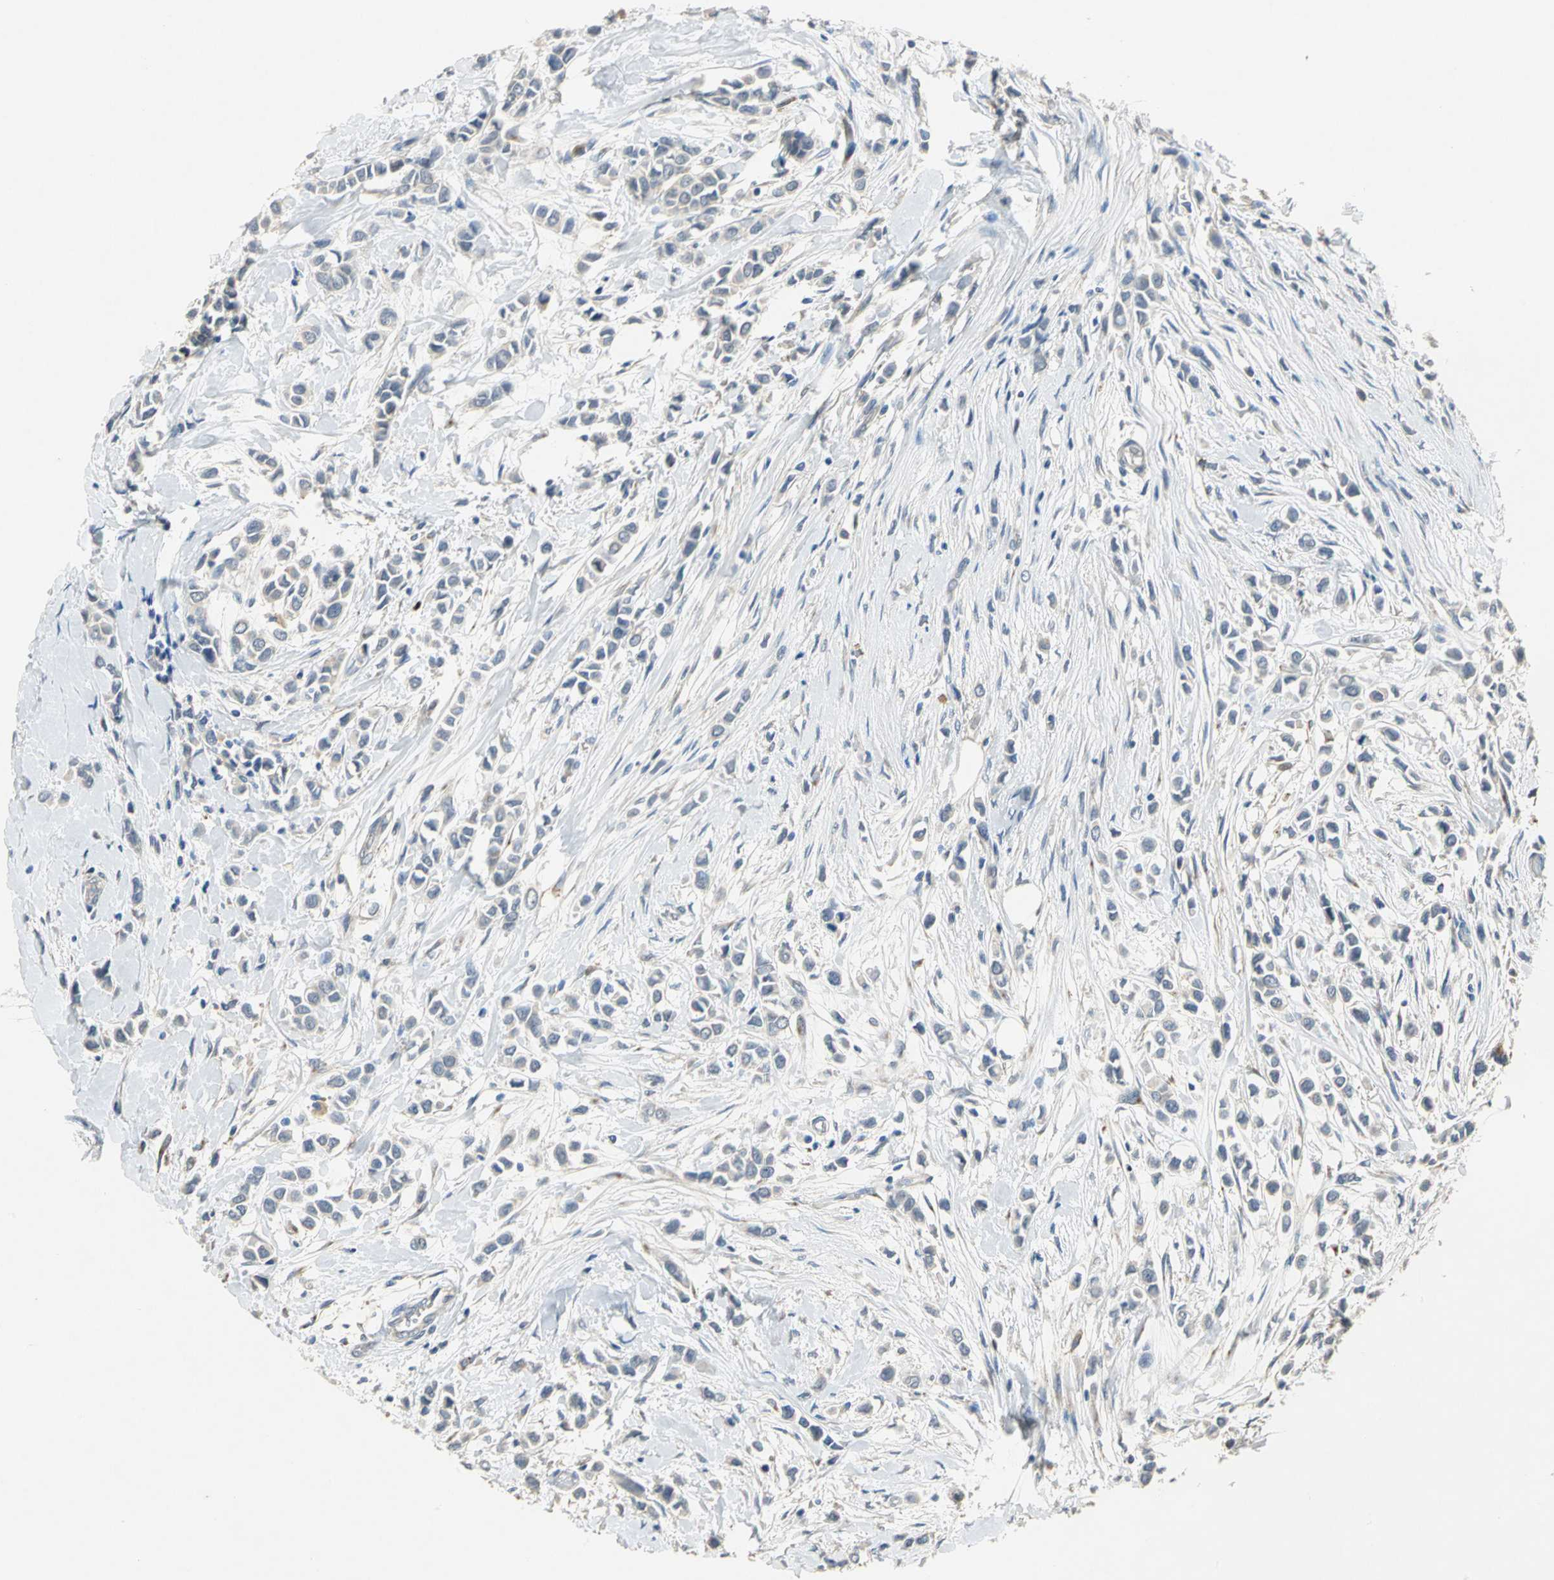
{"staining": {"intensity": "negative", "quantity": "none", "location": "none"}, "tissue": "breast cancer", "cell_type": "Tumor cells", "image_type": "cancer", "snomed": [{"axis": "morphology", "description": "Lobular carcinoma"}, {"axis": "topography", "description": "Breast"}], "caption": "Immunohistochemistry photomicrograph of neoplastic tissue: human breast lobular carcinoma stained with DAB reveals no significant protein expression in tumor cells.", "gene": "IL17RB", "patient": {"sex": "female", "age": 51}}